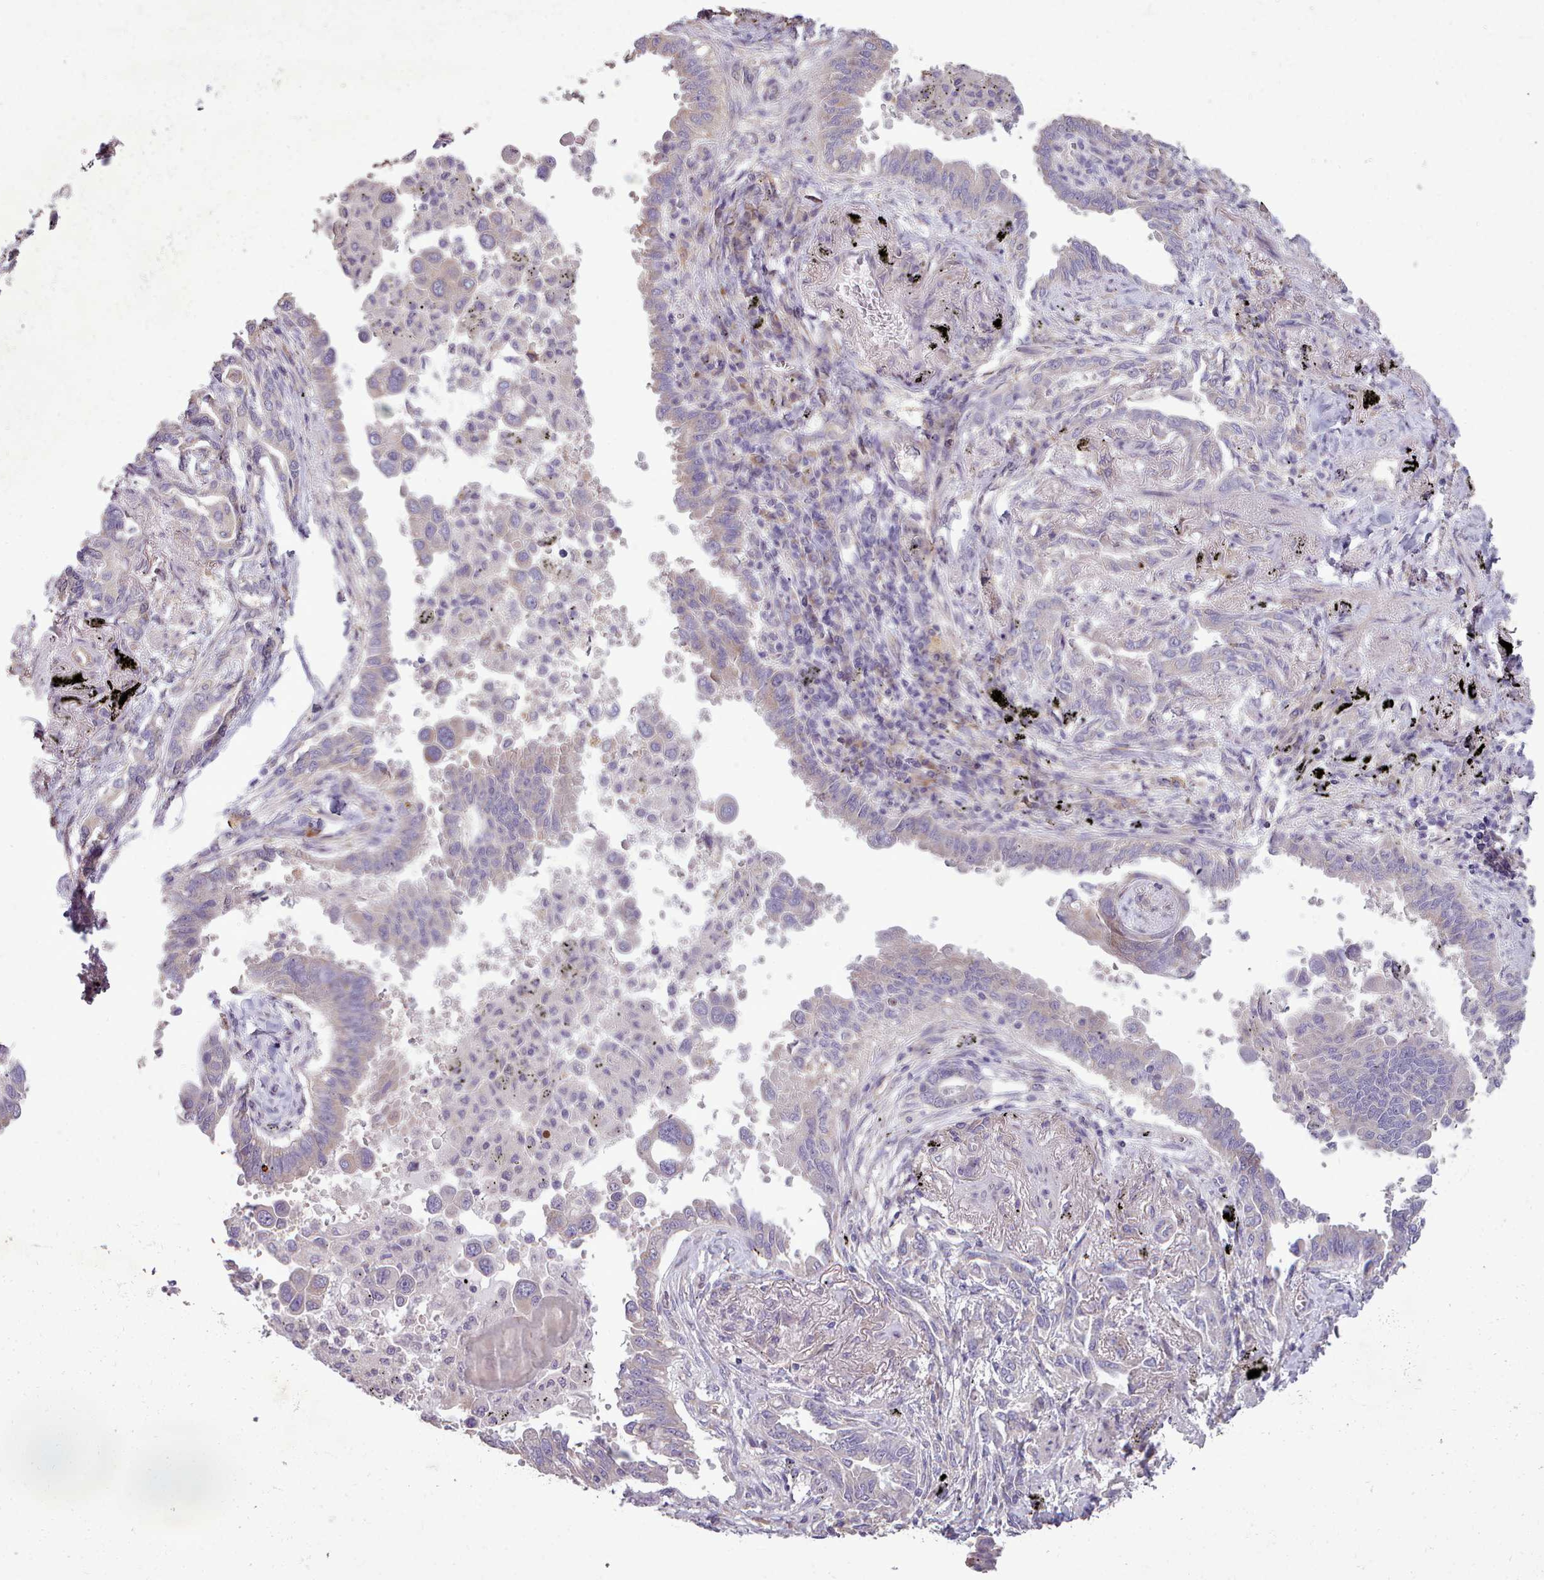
{"staining": {"intensity": "negative", "quantity": "none", "location": "none"}, "tissue": "lung cancer", "cell_type": "Tumor cells", "image_type": "cancer", "snomed": [{"axis": "morphology", "description": "Adenocarcinoma, NOS"}, {"axis": "topography", "description": "Lung"}], "caption": "DAB immunohistochemical staining of human lung cancer (adenocarcinoma) exhibits no significant positivity in tumor cells.", "gene": "DPF1", "patient": {"sex": "male", "age": 67}}